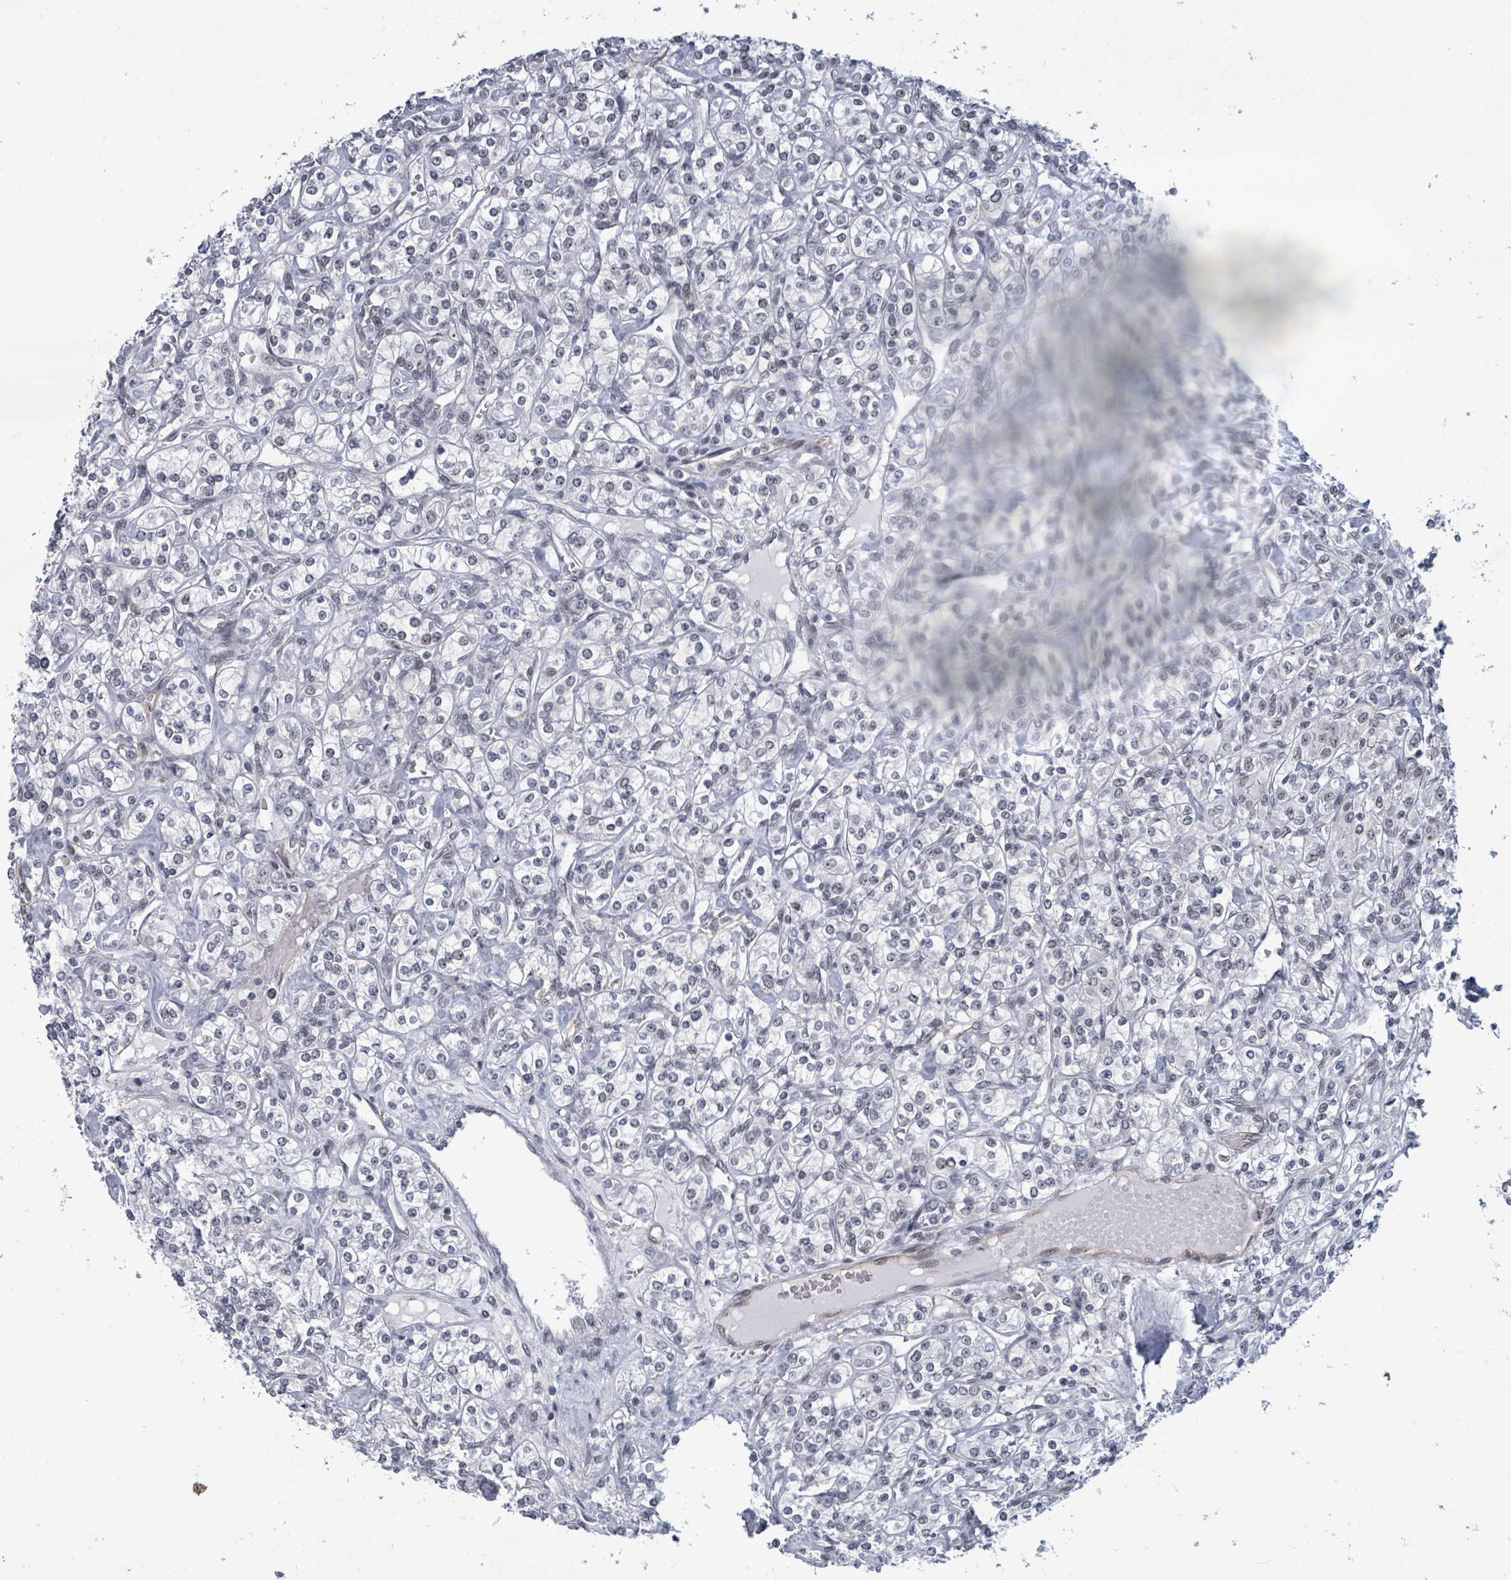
{"staining": {"intensity": "negative", "quantity": "none", "location": "none"}, "tissue": "renal cancer", "cell_type": "Tumor cells", "image_type": "cancer", "snomed": [{"axis": "morphology", "description": "Adenocarcinoma, NOS"}, {"axis": "topography", "description": "Kidney"}], "caption": "This is an immunohistochemistry histopathology image of human adenocarcinoma (renal). There is no positivity in tumor cells.", "gene": "ERCC5", "patient": {"sex": "male", "age": 77}}